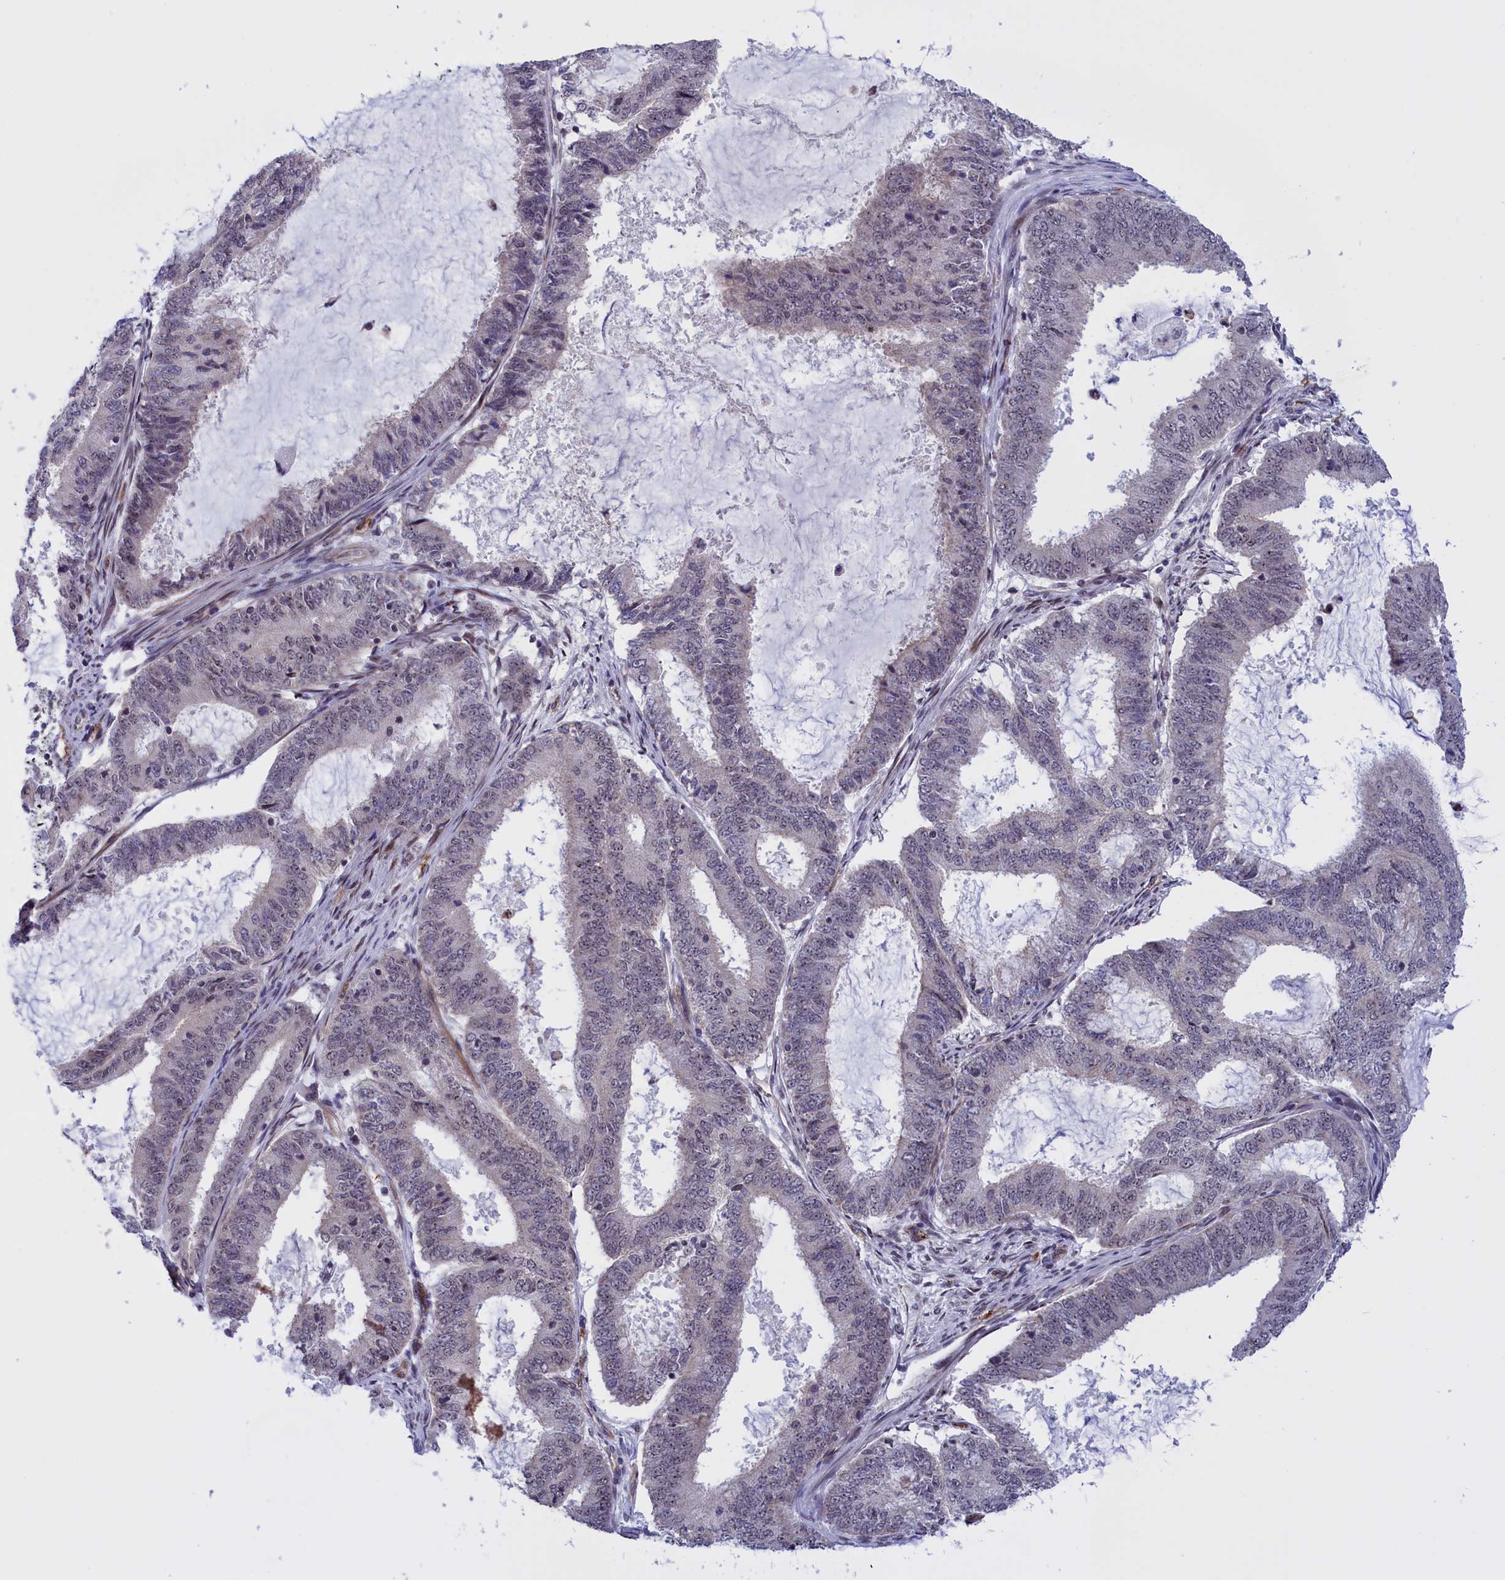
{"staining": {"intensity": "weak", "quantity": "<25%", "location": "nuclear"}, "tissue": "endometrial cancer", "cell_type": "Tumor cells", "image_type": "cancer", "snomed": [{"axis": "morphology", "description": "Adenocarcinoma, NOS"}, {"axis": "topography", "description": "Endometrium"}], "caption": "Tumor cells are negative for brown protein staining in adenocarcinoma (endometrial). (DAB (3,3'-diaminobenzidine) IHC, high magnification).", "gene": "MPND", "patient": {"sex": "female", "age": 51}}